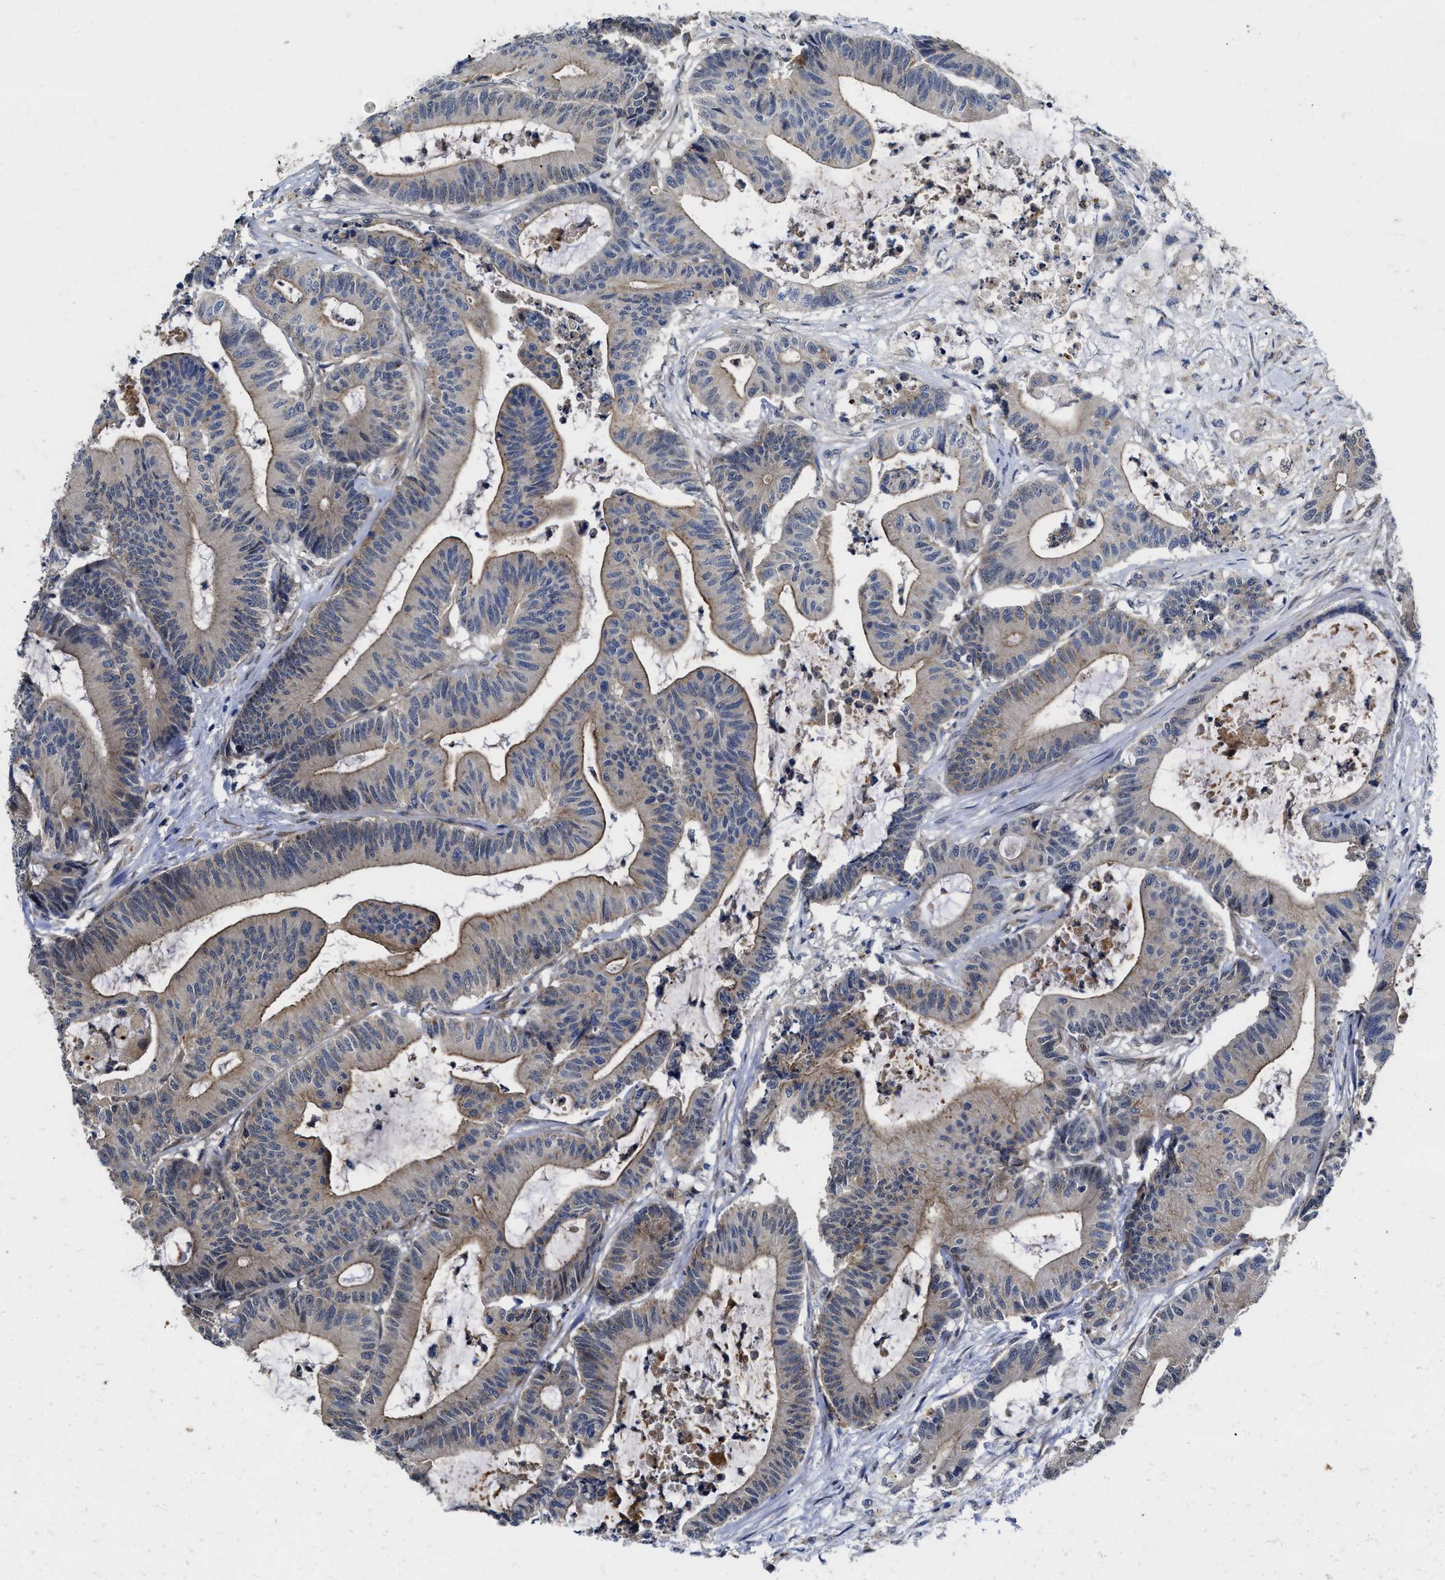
{"staining": {"intensity": "moderate", "quantity": "25%-75%", "location": "cytoplasmic/membranous"}, "tissue": "colorectal cancer", "cell_type": "Tumor cells", "image_type": "cancer", "snomed": [{"axis": "morphology", "description": "Adenocarcinoma, NOS"}, {"axis": "topography", "description": "Colon"}], "caption": "Immunohistochemistry (IHC) histopathology image of neoplastic tissue: human adenocarcinoma (colorectal) stained using immunohistochemistry (IHC) displays medium levels of moderate protein expression localized specifically in the cytoplasmic/membranous of tumor cells, appearing as a cytoplasmic/membranous brown color.", "gene": "PKD2", "patient": {"sex": "female", "age": 84}}